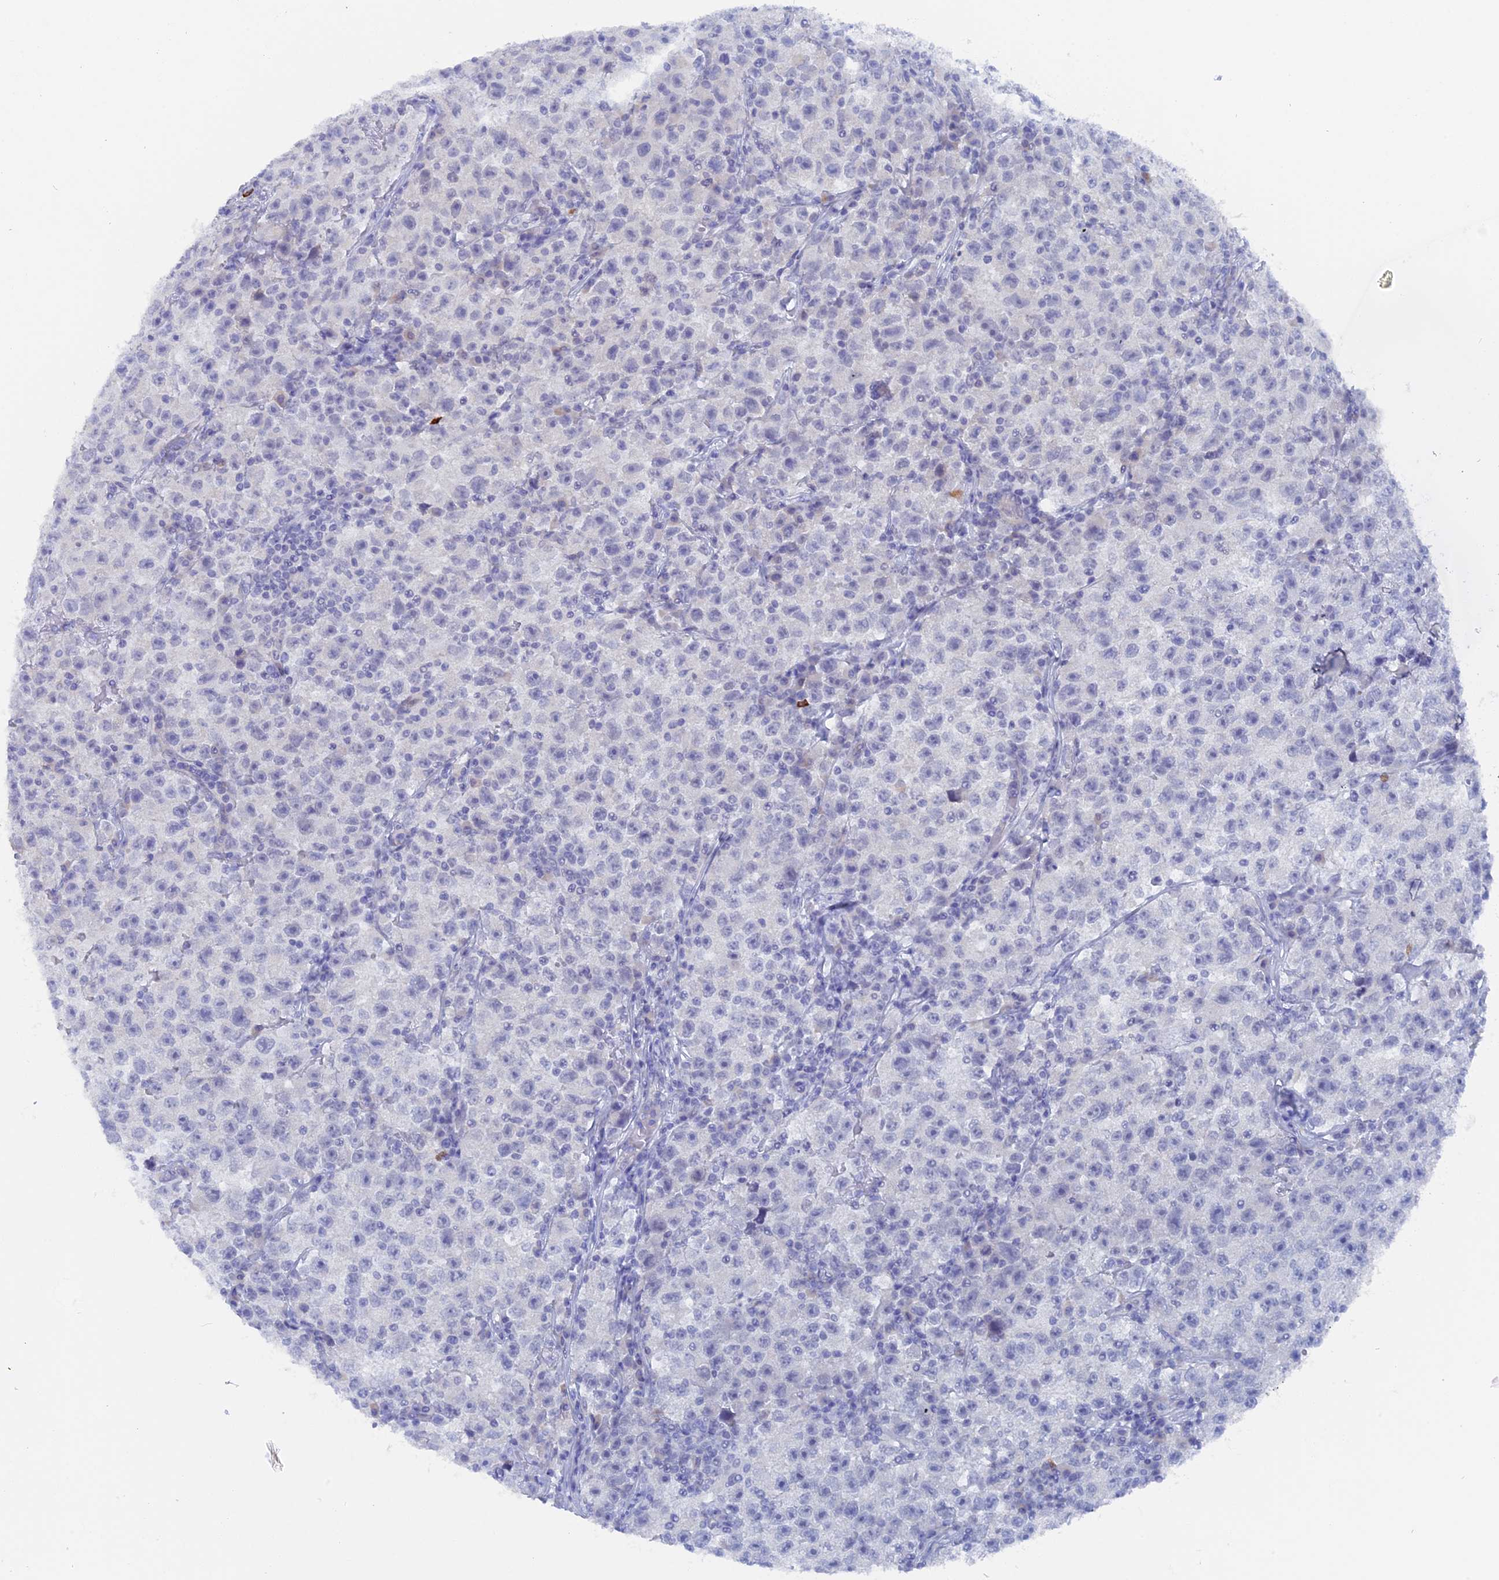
{"staining": {"intensity": "negative", "quantity": "none", "location": "none"}, "tissue": "testis cancer", "cell_type": "Tumor cells", "image_type": "cancer", "snomed": [{"axis": "morphology", "description": "Seminoma, NOS"}, {"axis": "topography", "description": "Testis"}], "caption": "Tumor cells are negative for brown protein staining in testis cancer (seminoma).", "gene": "DACT3", "patient": {"sex": "male", "age": 22}}